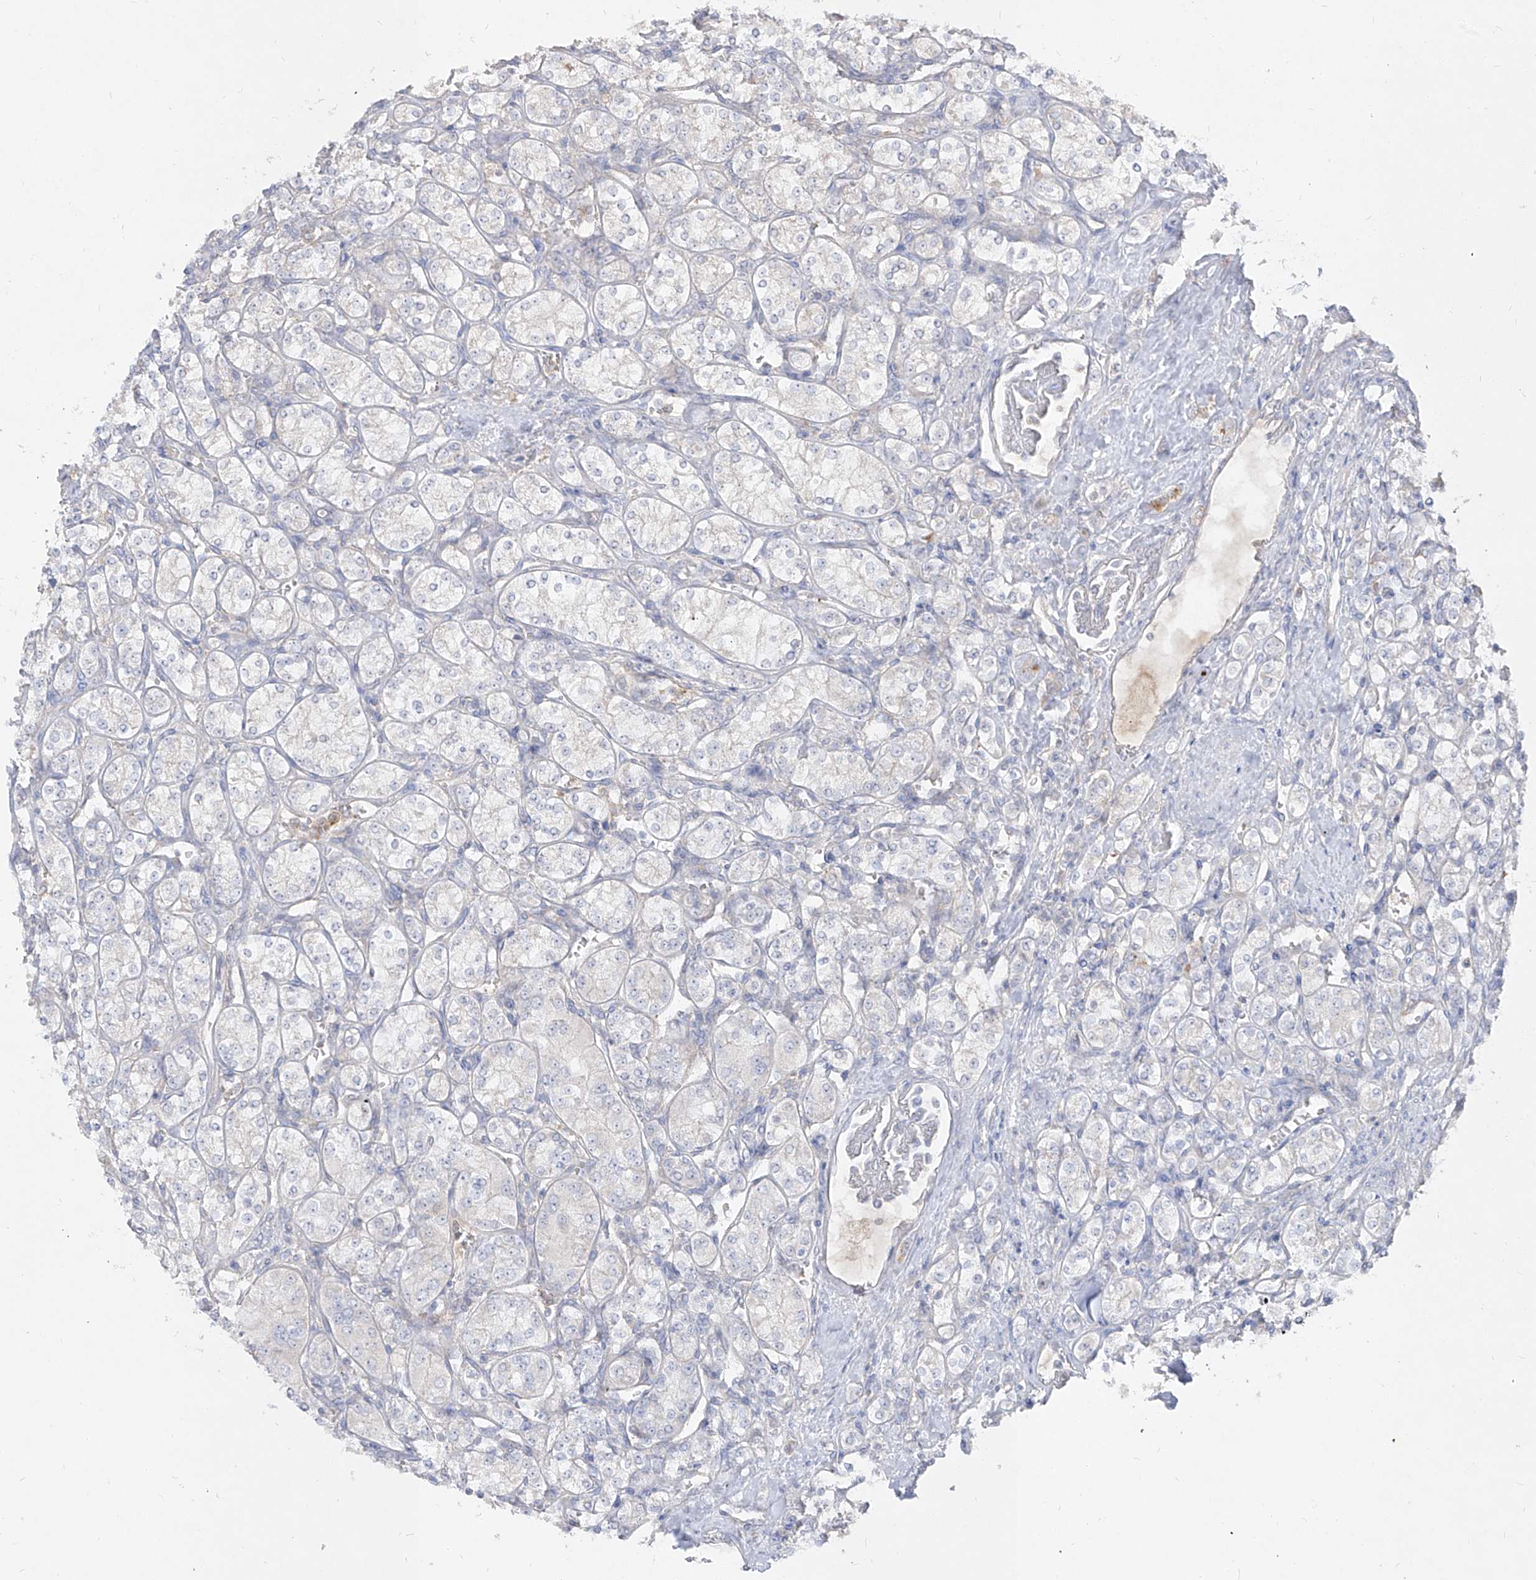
{"staining": {"intensity": "negative", "quantity": "none", "location": "none"}, "tissue": "renal cancer", "cell_type": "Tumor cells", "image_type": "cancer", "snomed": [{"axis": "morphology", "description": "Adenocarcinoma, NOS"}, {"axis": "topography", "description": "Kidney"}], "caption": "Tumor cells show no significant protein positivity in renal cancer (adenocarcinoma).", "gene": "RBFOX3", "patient": {"sex": "male", "age": 77}}